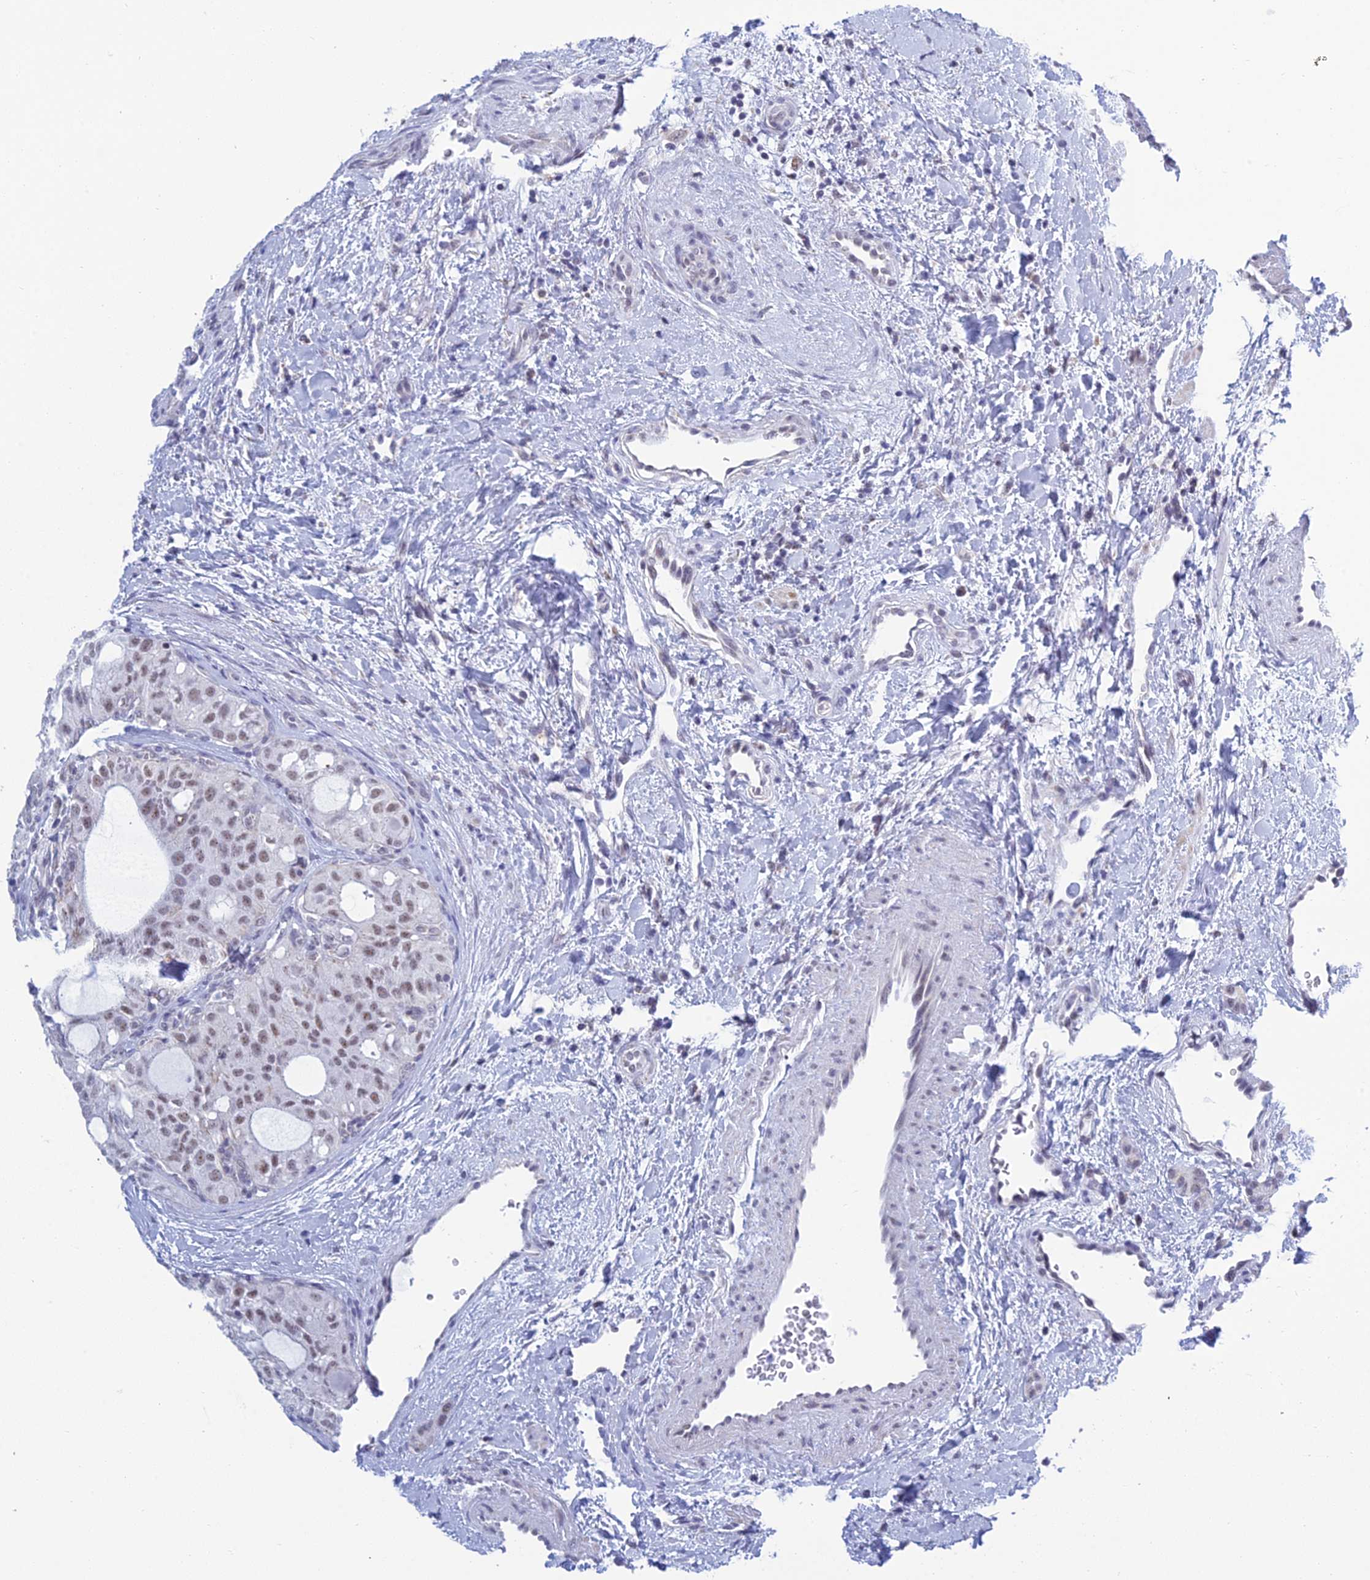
{"staining": {"intensity": "weak", "quantity": ">75%", "location": "nuclear"}, "tissue": "thyroid cancer", "cell_type": "Tumor cells", "image_type": "cancer", "snomed": [{"axis": "morphology", "description": "Follicular adenoma carcinoma, NOS"}, {"axis": "topography", "description": "Thyroid gland"}], "caption": "Immunohistochemistry histopathology image of neoplastic tissue: thyroid follicular adenoma carcinoma stained using IHC displays low levels of weak protein expression localized specifically in the nuclear of tumor cells, appearing as a nuclear brown color.", "gene": "KLF14", "patient": {"sex": "male", "age": 75}}